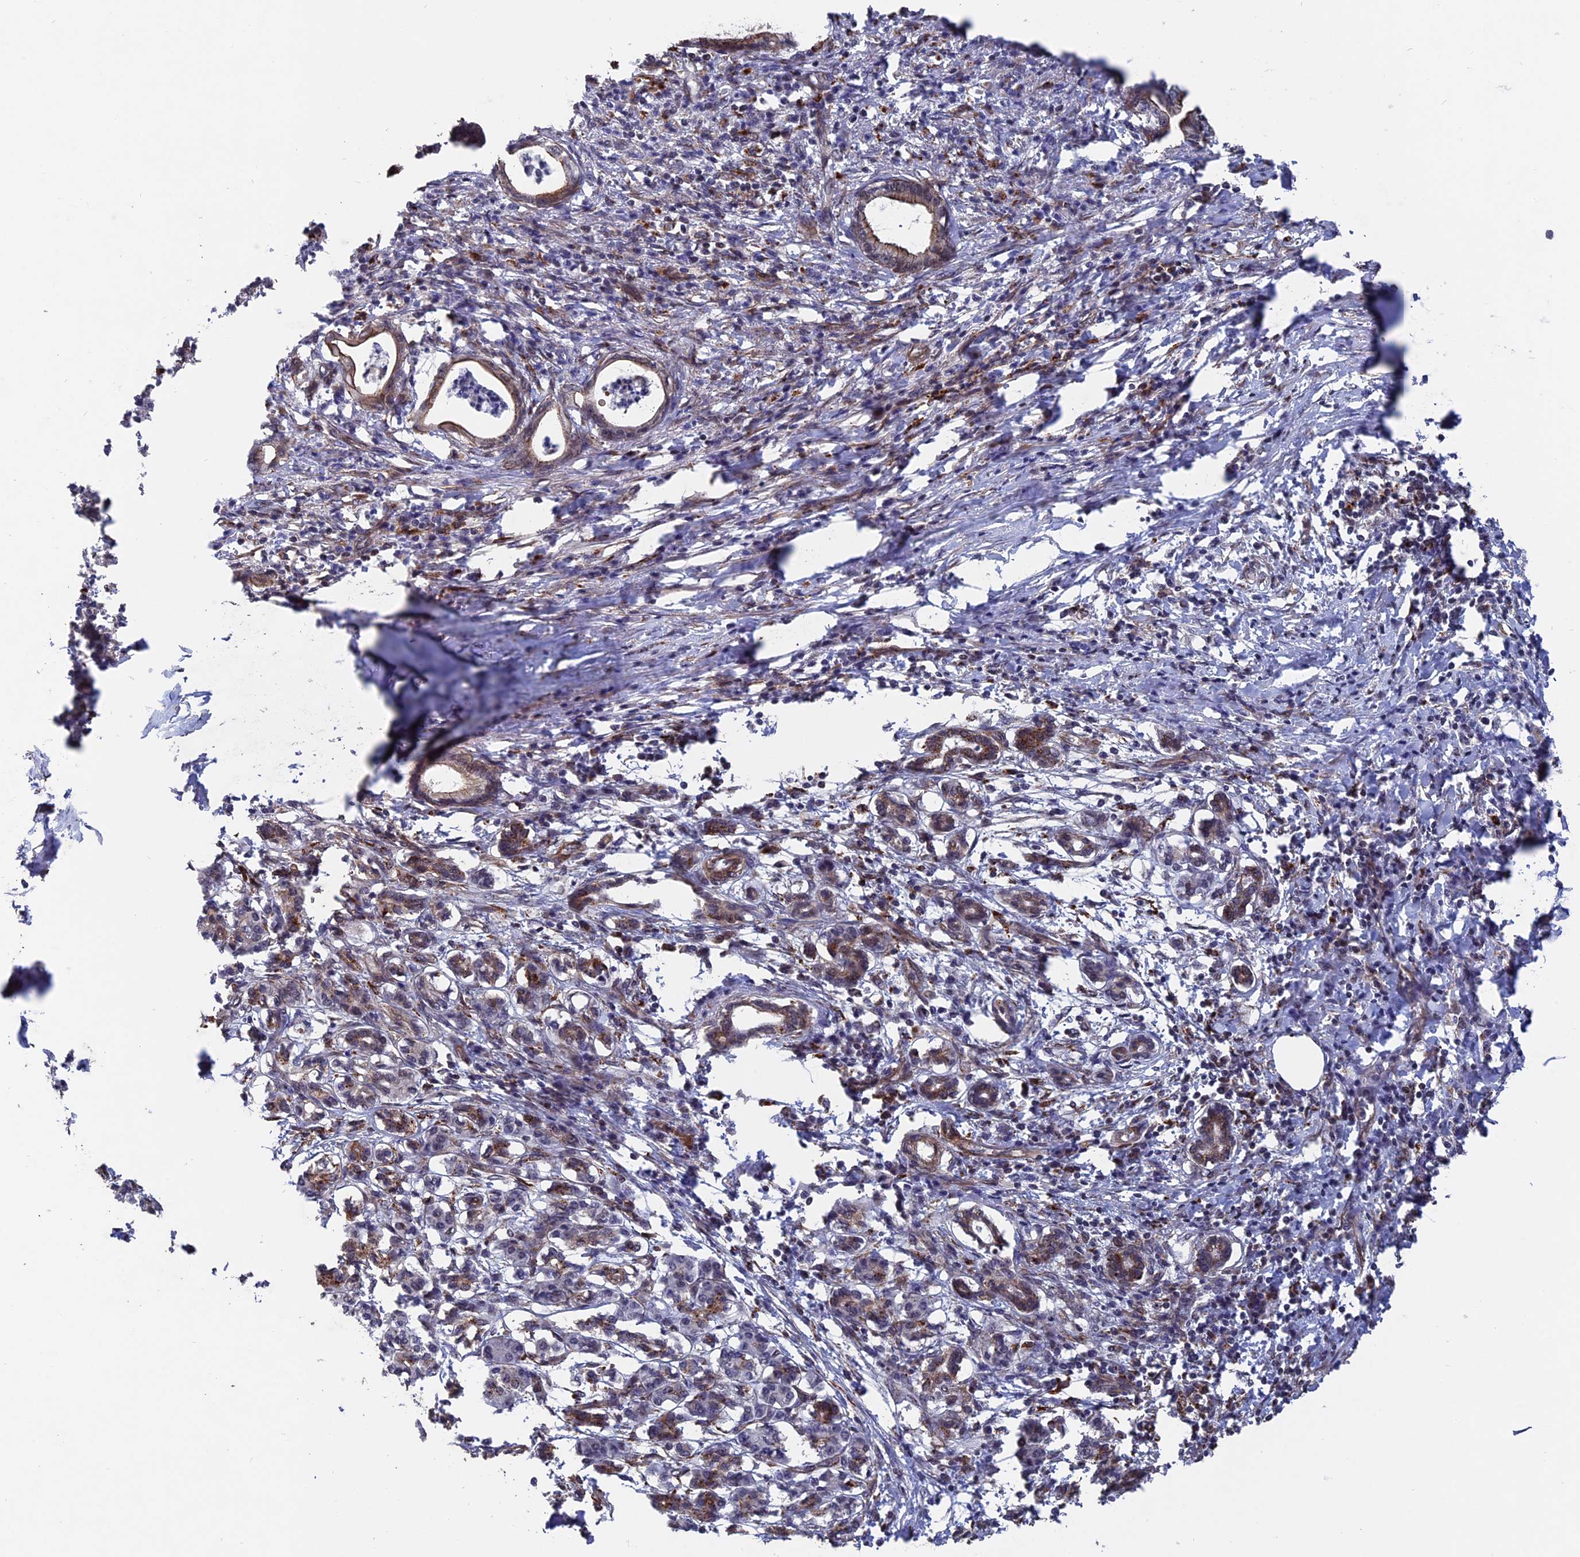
{"staining": {"intensity": "moderate", "quantity": "25%-75%", "location": "cytoplasmic/membranous"}, "tissue": "pancreatic cancer", "cell_type": "Tumor cells", "image_type": "cancer", "snomed": [{"axis": "morphology", "description": "Adenocarcinoma, NOS"}, {"axis": "topography", "description": "Pancreas"}], "caption": "Human pancreatic cancer (adenocarcinoma) stained with a protein marker demonstrates moderate staining in tumor cells.", "gene": "NOSIP", "patient": {"sex": "female", "age": 55}}